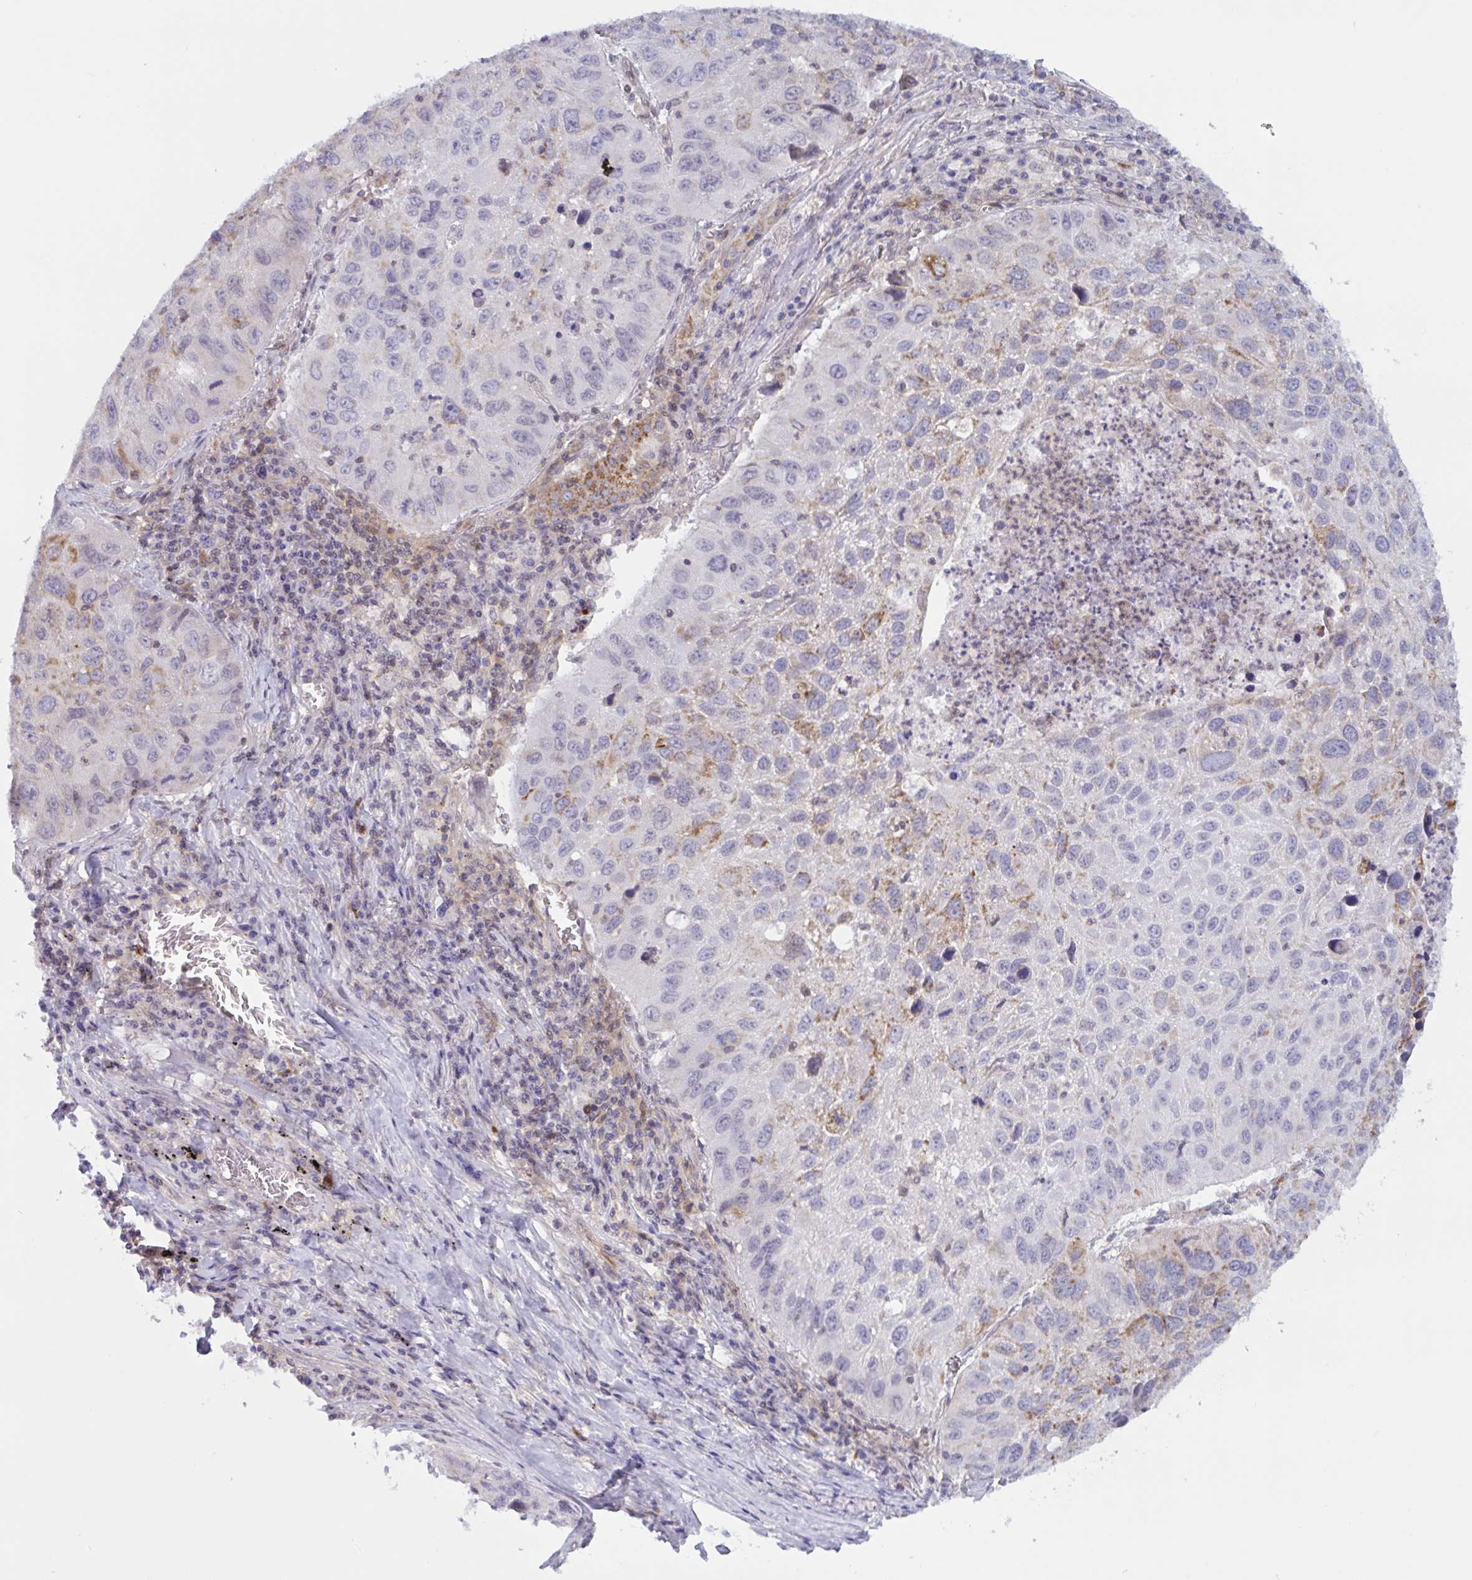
{"staining": {"intensity": "weak", "quantity": "<25%", "location": "cytoplasmic/membranous"}, "tissue": "lung cancer", "cell_type": "Tumor cells", "image_type": "cancer", "snomed": [{"axis": "morphology", "description": "Squamous cell carcinoma, NOS"}, {"axis": "topography", "description": "Lung"}], "caption": "The photomicrograph shows no significant staining in tumor cells of squamous cell carcinoma (lung).", "gene": "TANK", "patient": {"sex": "female", "age": 61}}